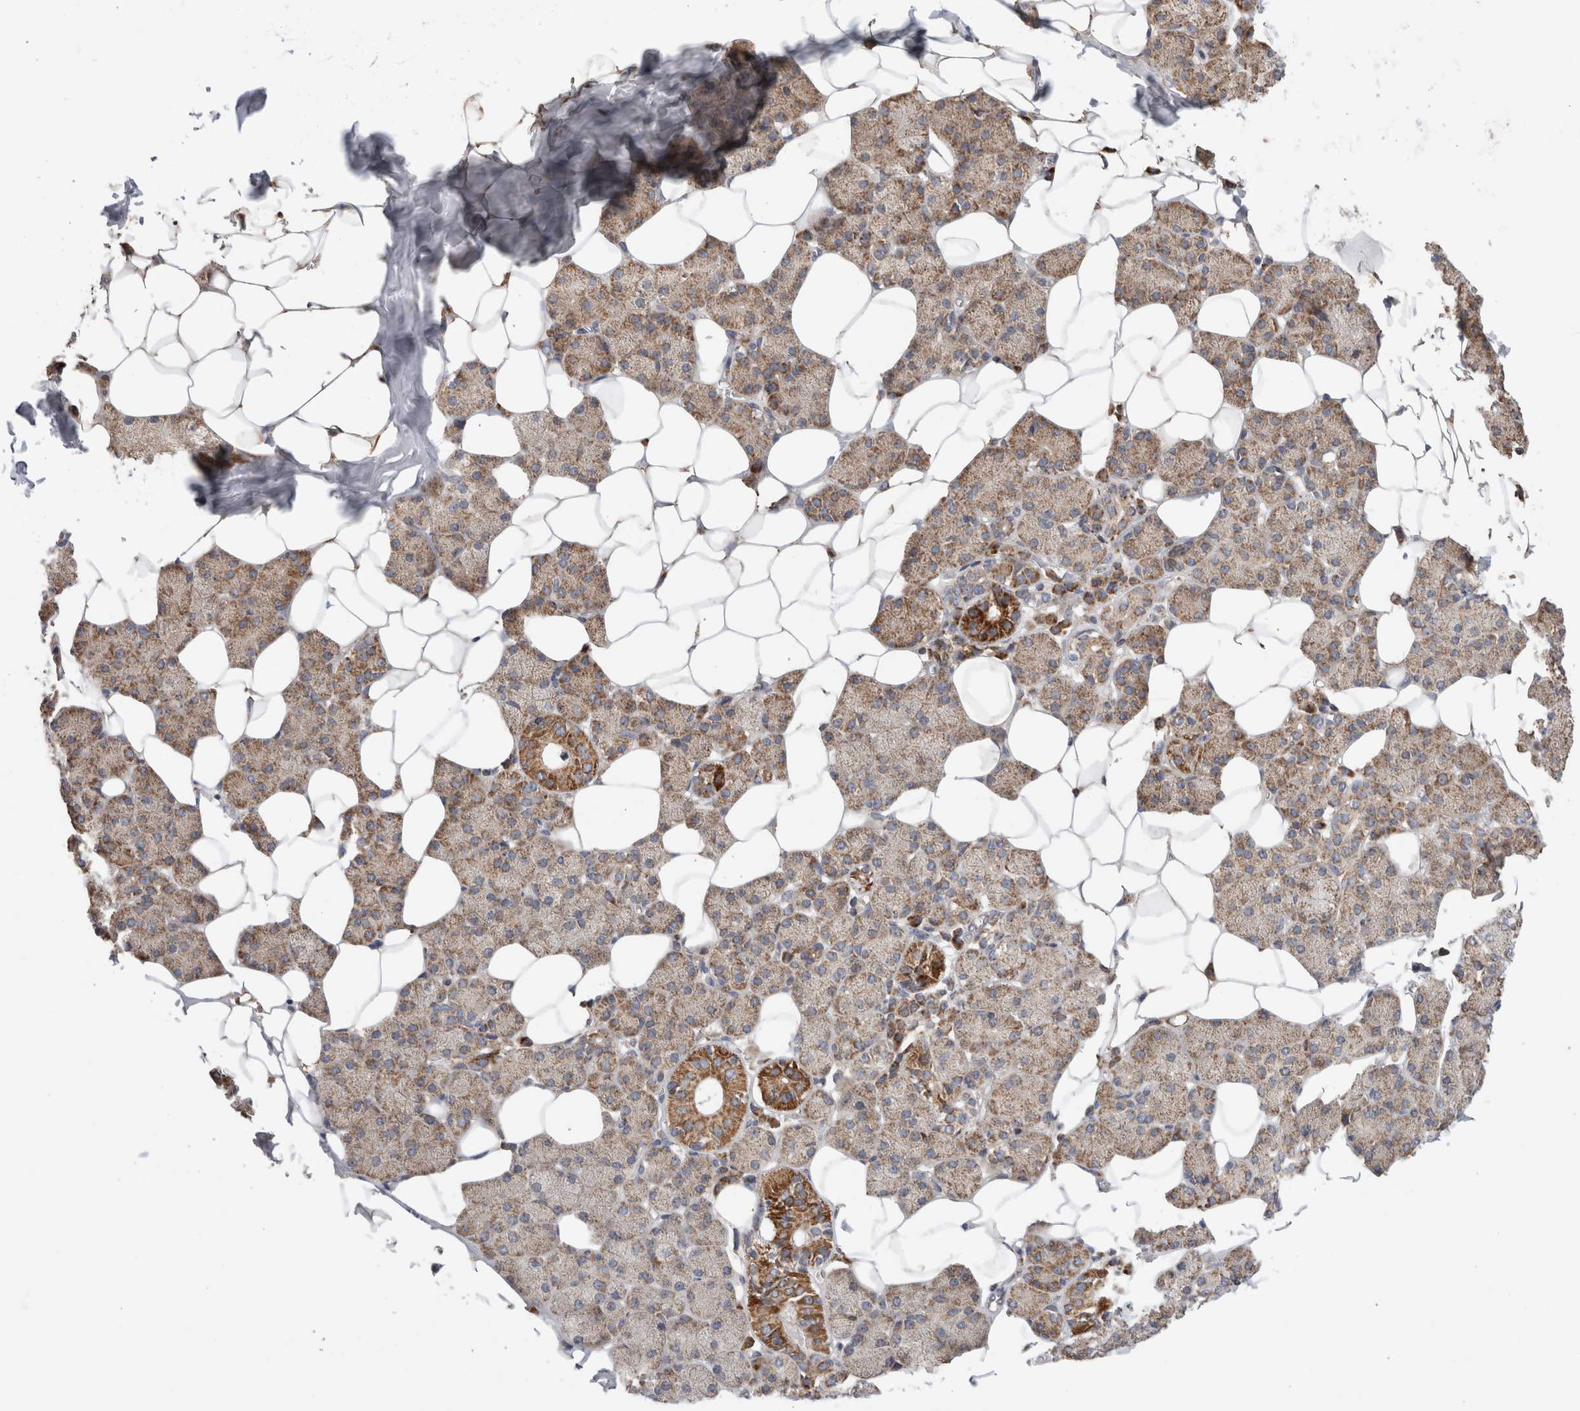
{"staining": {"intensity": "moderate", "quantity": ">75%", "location": "cytoplasmic/membranous"}, "tissue": "salivary gland", "cell_type": "Glandular cells", "image_type": "normal", "snomed": [{"axis": "morphology", "description": "Normal tissue, NOS"}, {"axis": "topography", "description": "Salivary gland"}], "caption": "Protein analysis of benign salivary gland reveals moderate cytoplasmic/membranous staining in approximately >75% of glandular cells.", "gene": "KIF21B", "patient": {"sex": "female", "age": 33}}